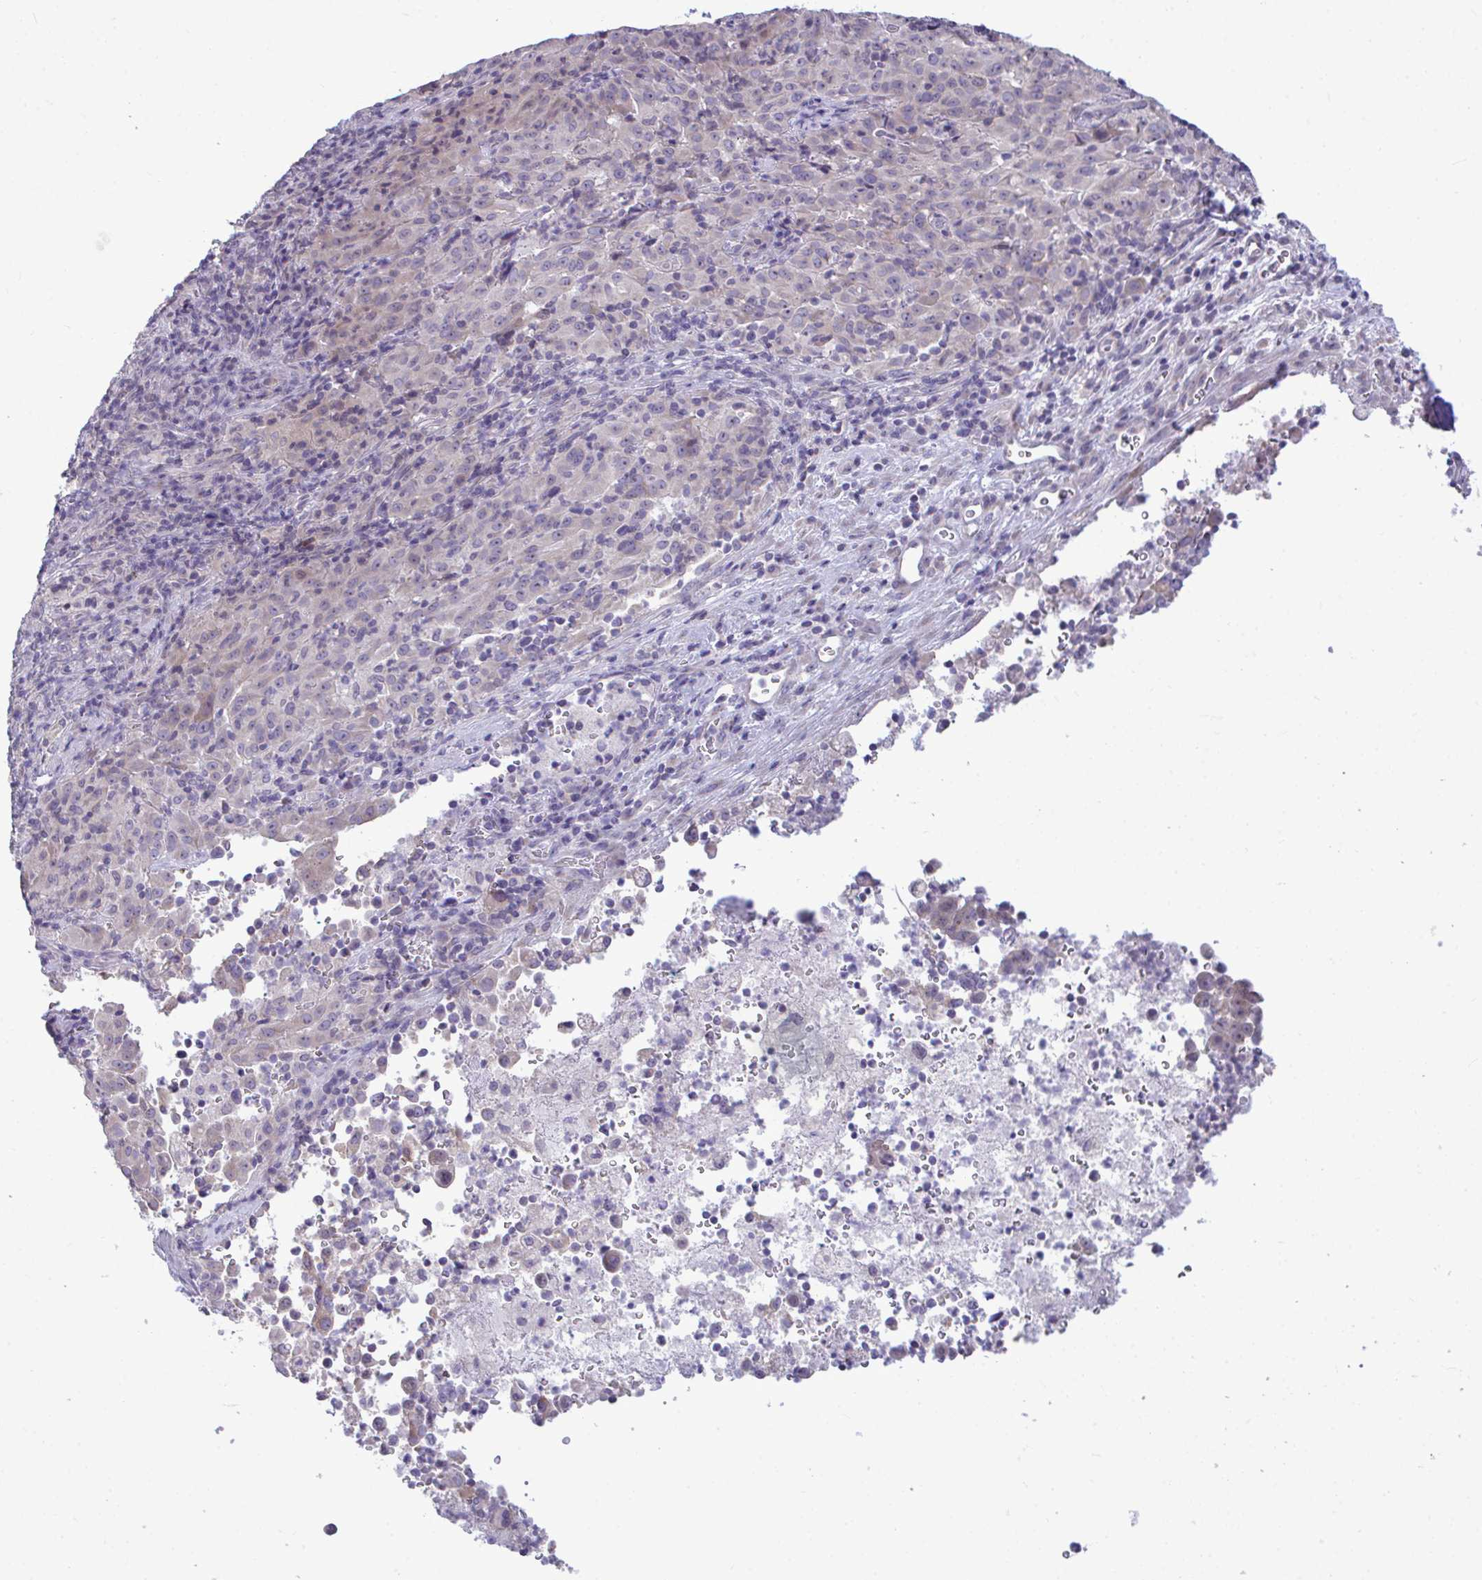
{"staining": {"intensity": "weak", "quantity": "<25%", "location": "cytoplasmic/membranous"}, "tissue": "pancreatic cancer", "cell_type": "Tumor cells", "image_type": "cancer", "snomed": [{"axis": "morphology", "description": "Adenocarcinoma, NOS"}, {"axis": "topography", "description": "Pancreas"}], "caption": "This is an IHC micrograph of pancreatic adenocarcinoma. There is no expression in tumor cells.", "gene": "PIGK", "patient": {"sex": "male", "age": 63}}